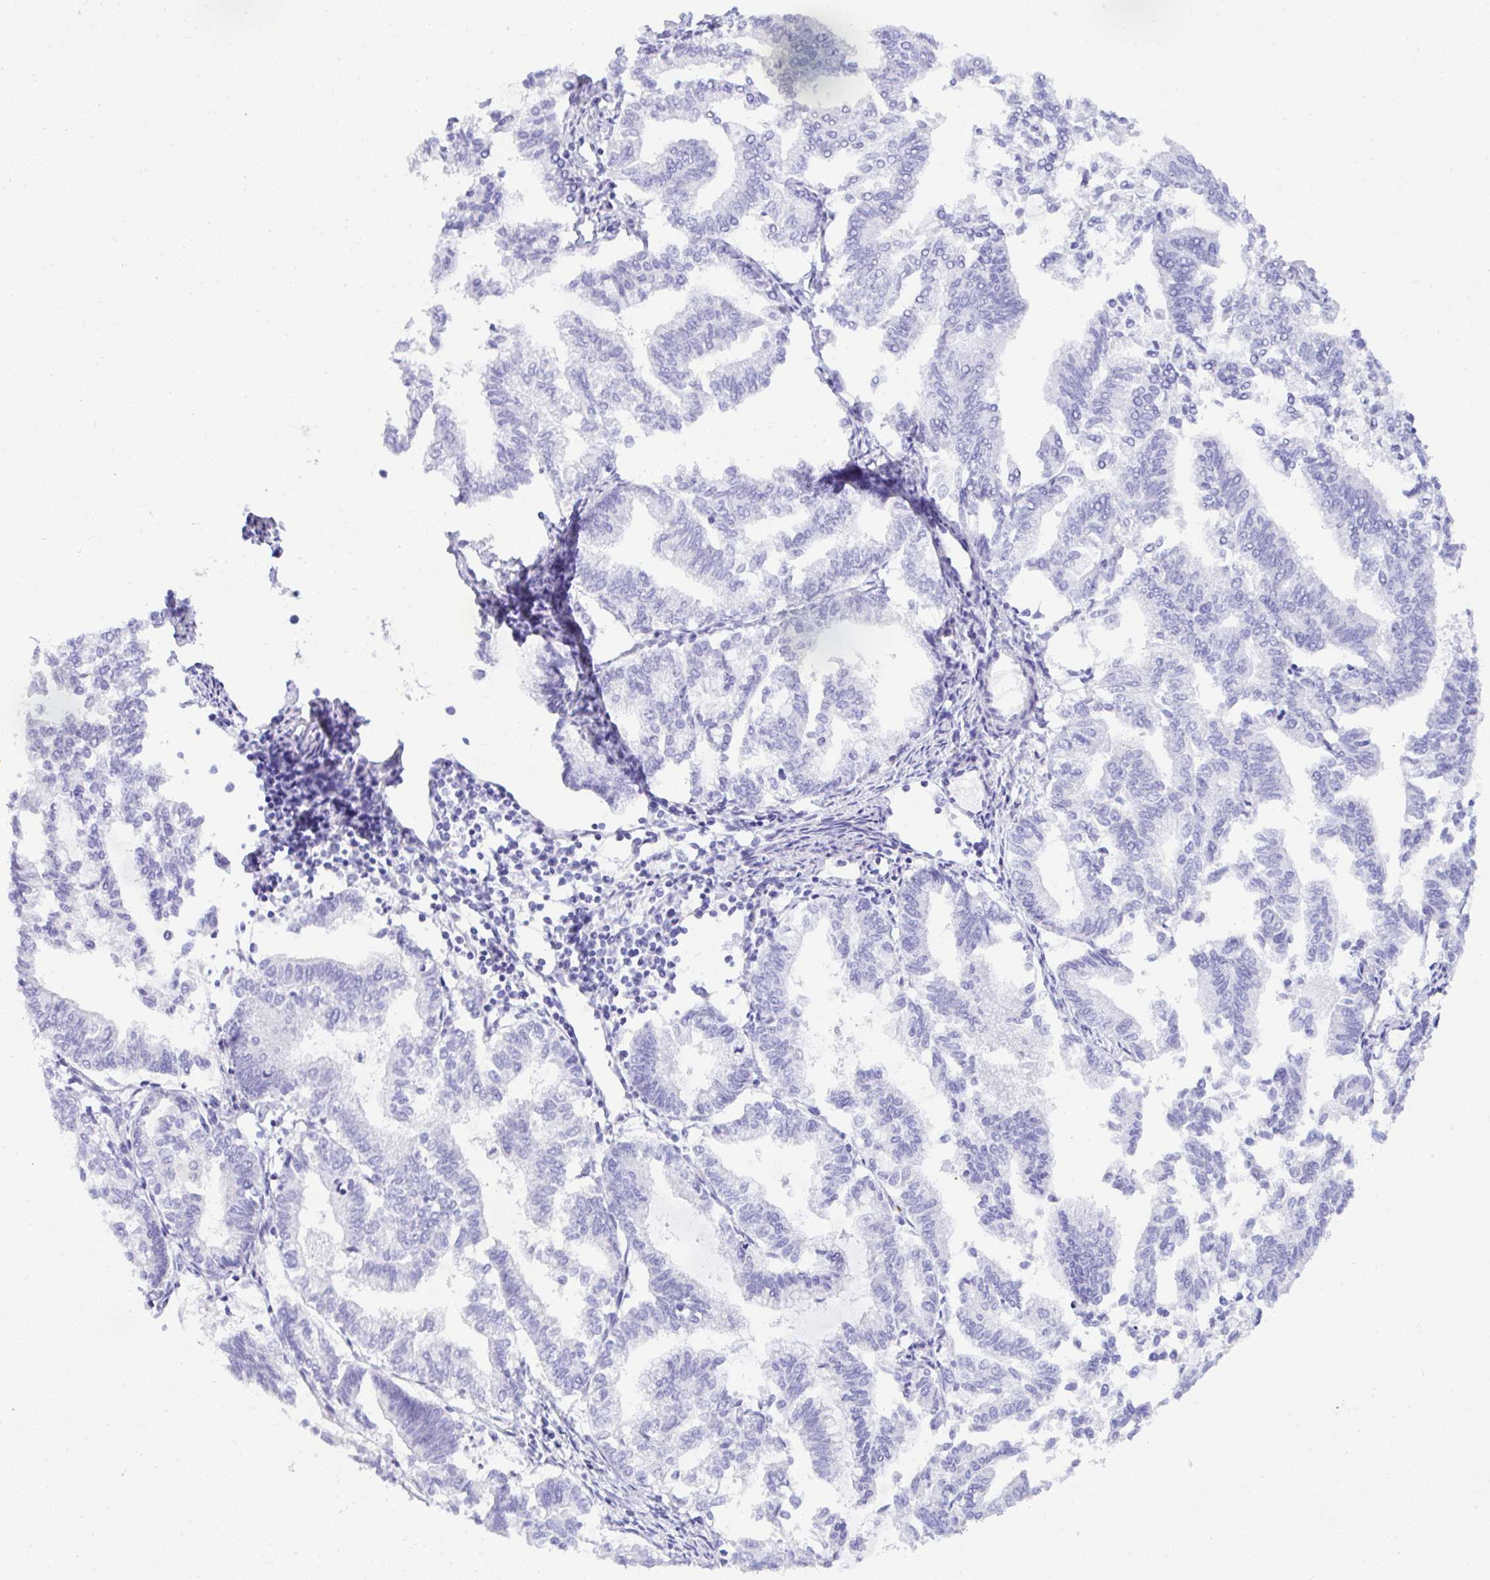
{"staining": {"intensity": "negative", "quantity": "none", "location": "none"}, "tissue": "endometrial cancer", "cell_type": "Tumor cells", "image_type": "cancer", "snomed": [{"axis": "morphology", "description": "Adenocarcinoma, NOS"}, {"axis": "topography", "description": "Endometrium"}], "caption": "The photomicrograph exhibits no significant positivity in tumor cells of endometrial cancer (adenocarcinoma).", "gene": "SEL1L2", "patient": {"sex": "female", "age": 79}}